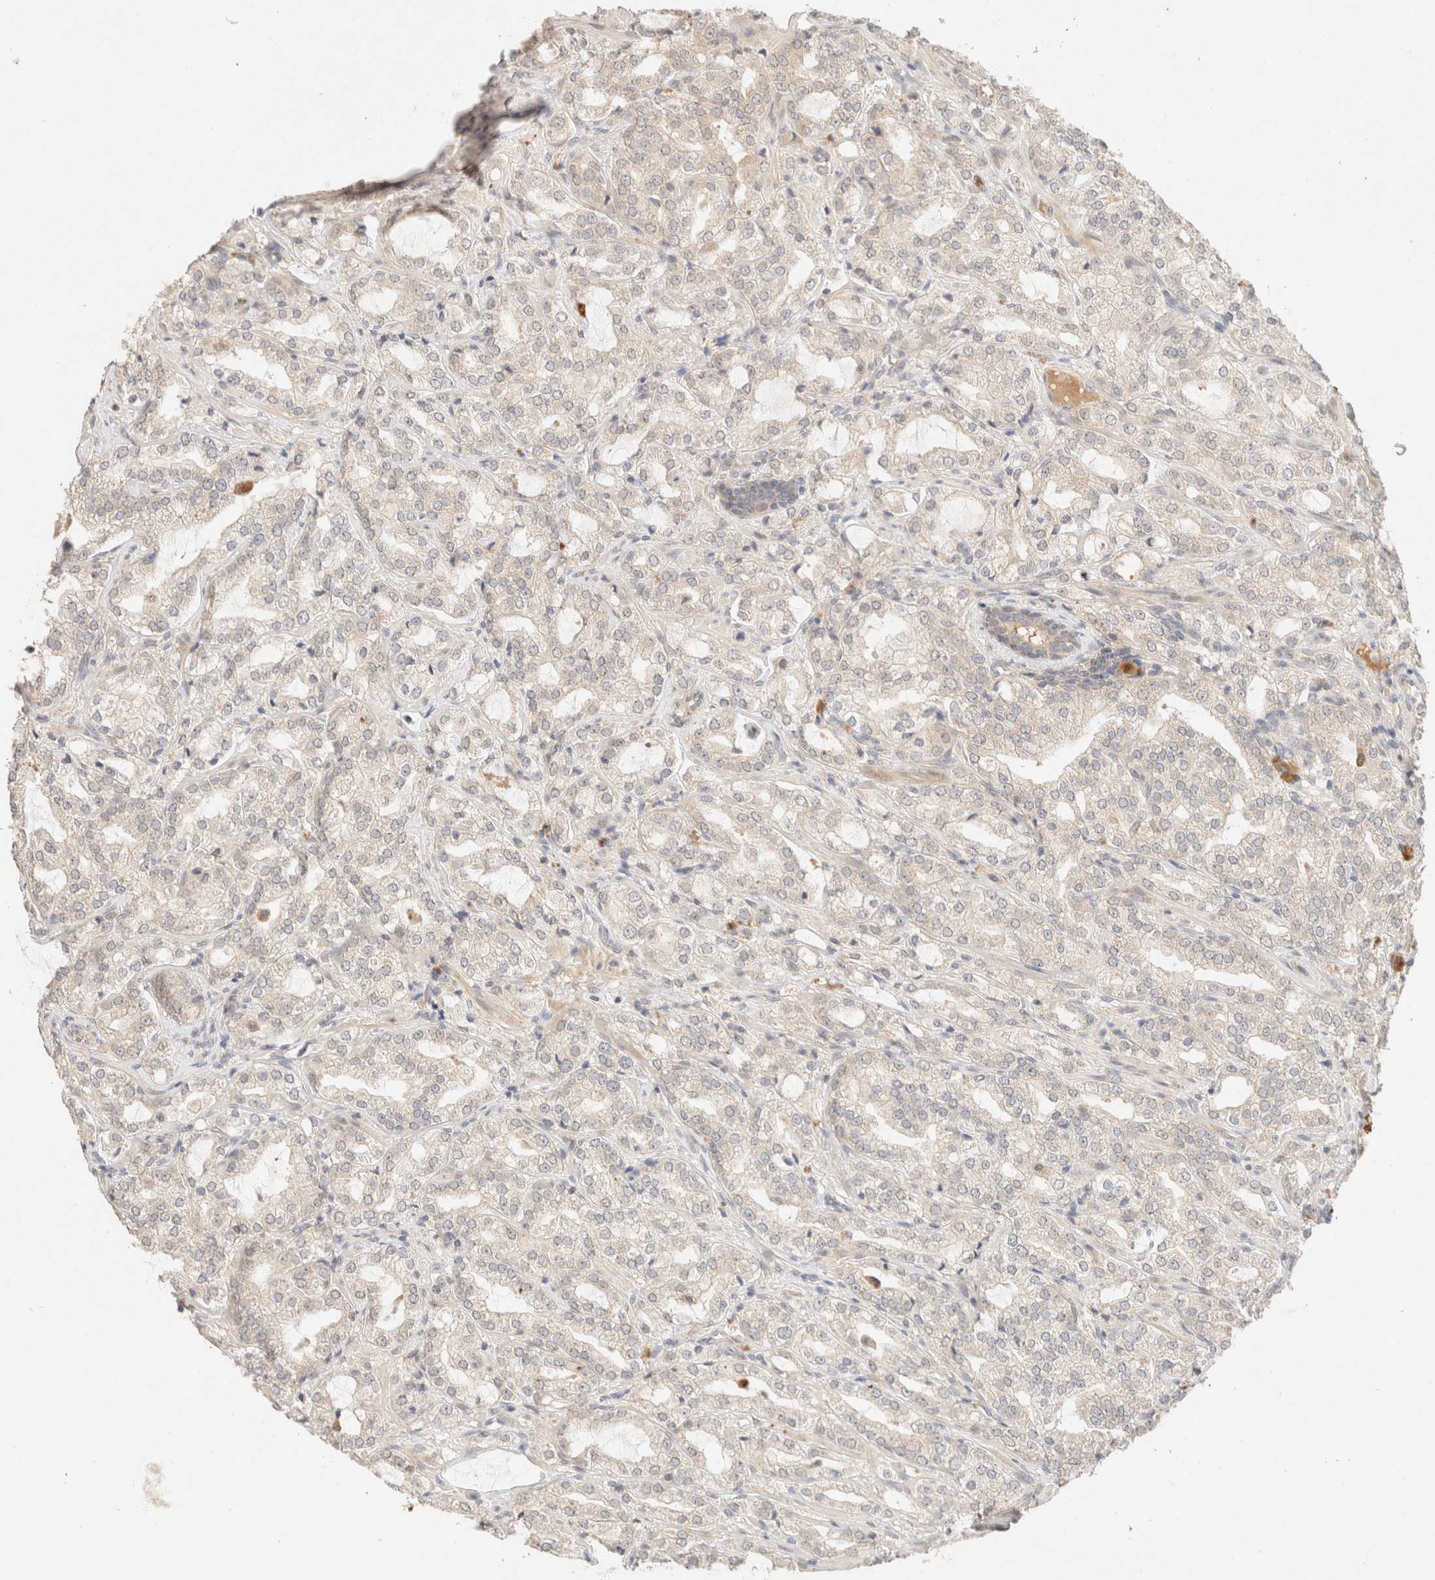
{"staining": {"intensity": "negative", "quantity": "none", "location": "none"}, "tissue": "prostate cancer", "cell_type": "Tumor cells", "image_type": "cancer", "snomed": [{"axis": "morphology", "description": "Adenocarcinoma, High grade"}, {"axis": "topography", "description": "Prostate"}], "caption": "Photomicrograph shows no protein expression in tumor cells of prostate cancer (adenocarcinoma (high-grade)) tissue.", "gene": "SARM1", "patient": {"sex": "male", "age": 64}}